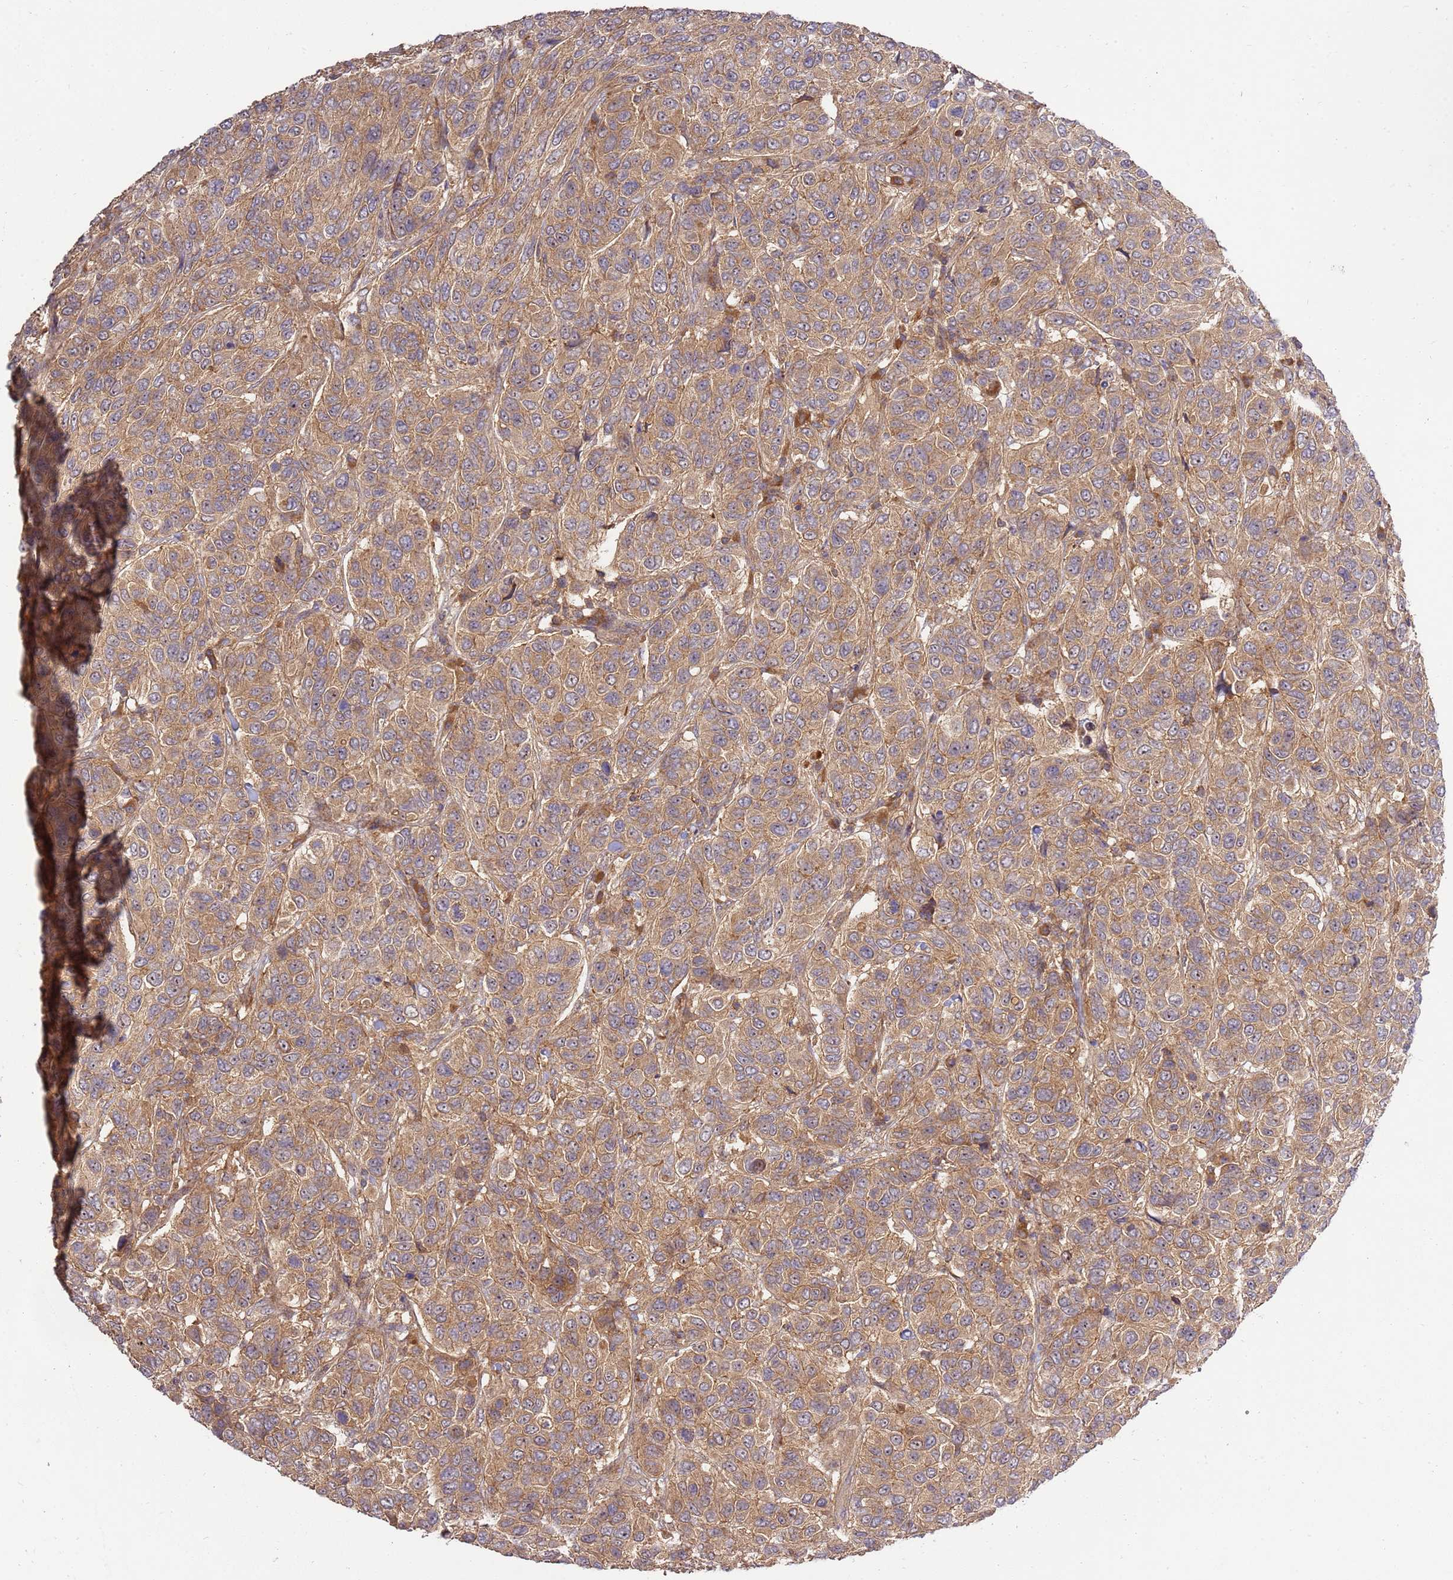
{"staining": {"intensity": "weak", "quantity": ">75%", "location": "cytoplasmic/membranous"}, "tissue": "breast cancer", "cell_type": "Tumor cells", "image_type": "cancer", "snomed": [{"axis": "morphology", "description": "Duct carcinoma"}, {"axis": "topography", "description": "Breast"}], "caption": "Human breast cancer stained with a protein marker exhibits weak staining in tumor cells.", "gene": "GAREM1", "patient": {"sex": "female", "age": 55}}